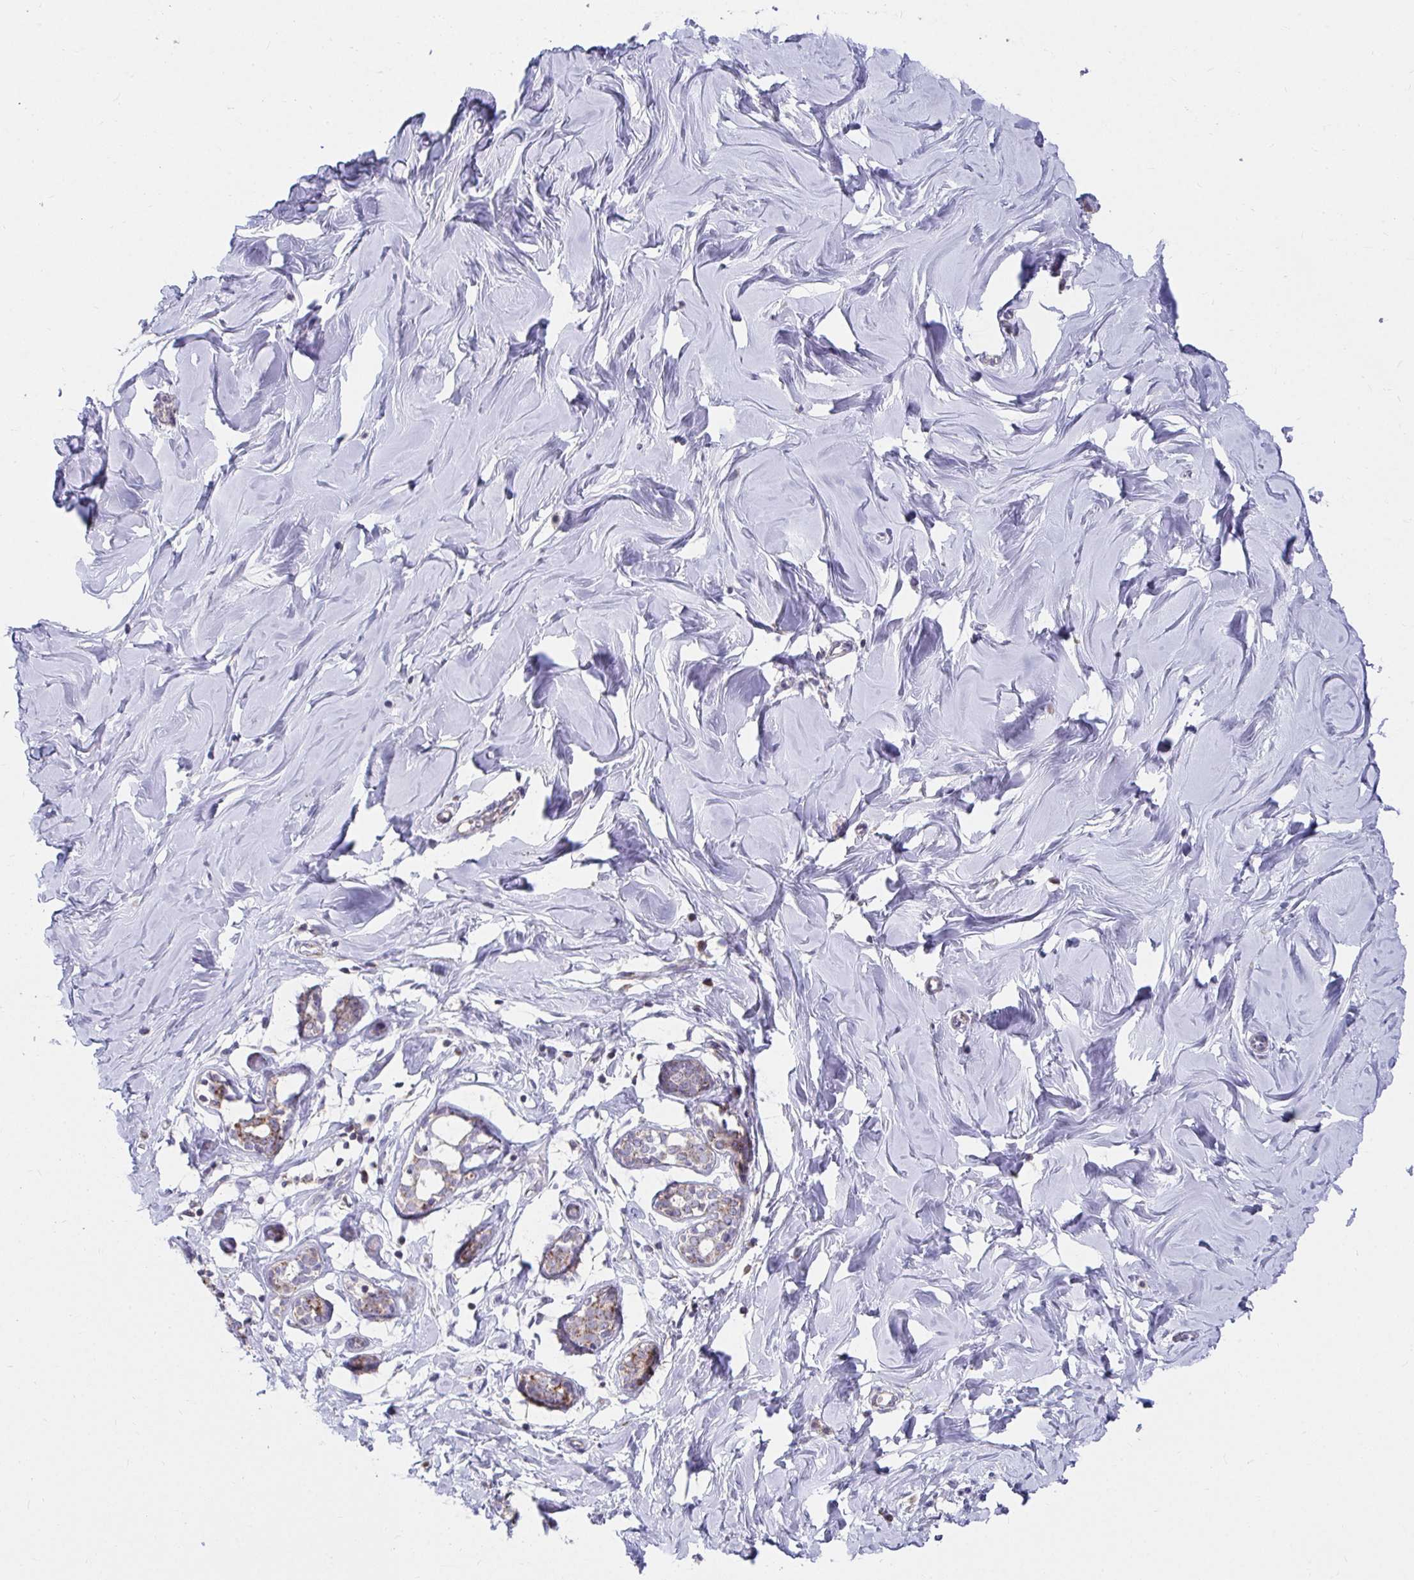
{"staining": {"intensity": "negative", "quantity": "none", "location": "none"}, "tissue": "breast", "cell_type": "Adipocytes", "image_type": "normal", "snomed": [{"axis": "morphology", "description": "Normal tissue, NOS"}, {"axis": "topography", "description": "Breast"}], "caption": "The immunohistochemistry (IHC) histopathology image has no significant expression in adipocytes of breast. (DAB immunohistochemistry, high magnification).", "gene": "EXOC5", "patient": {"sex": "female", "age": 27}}